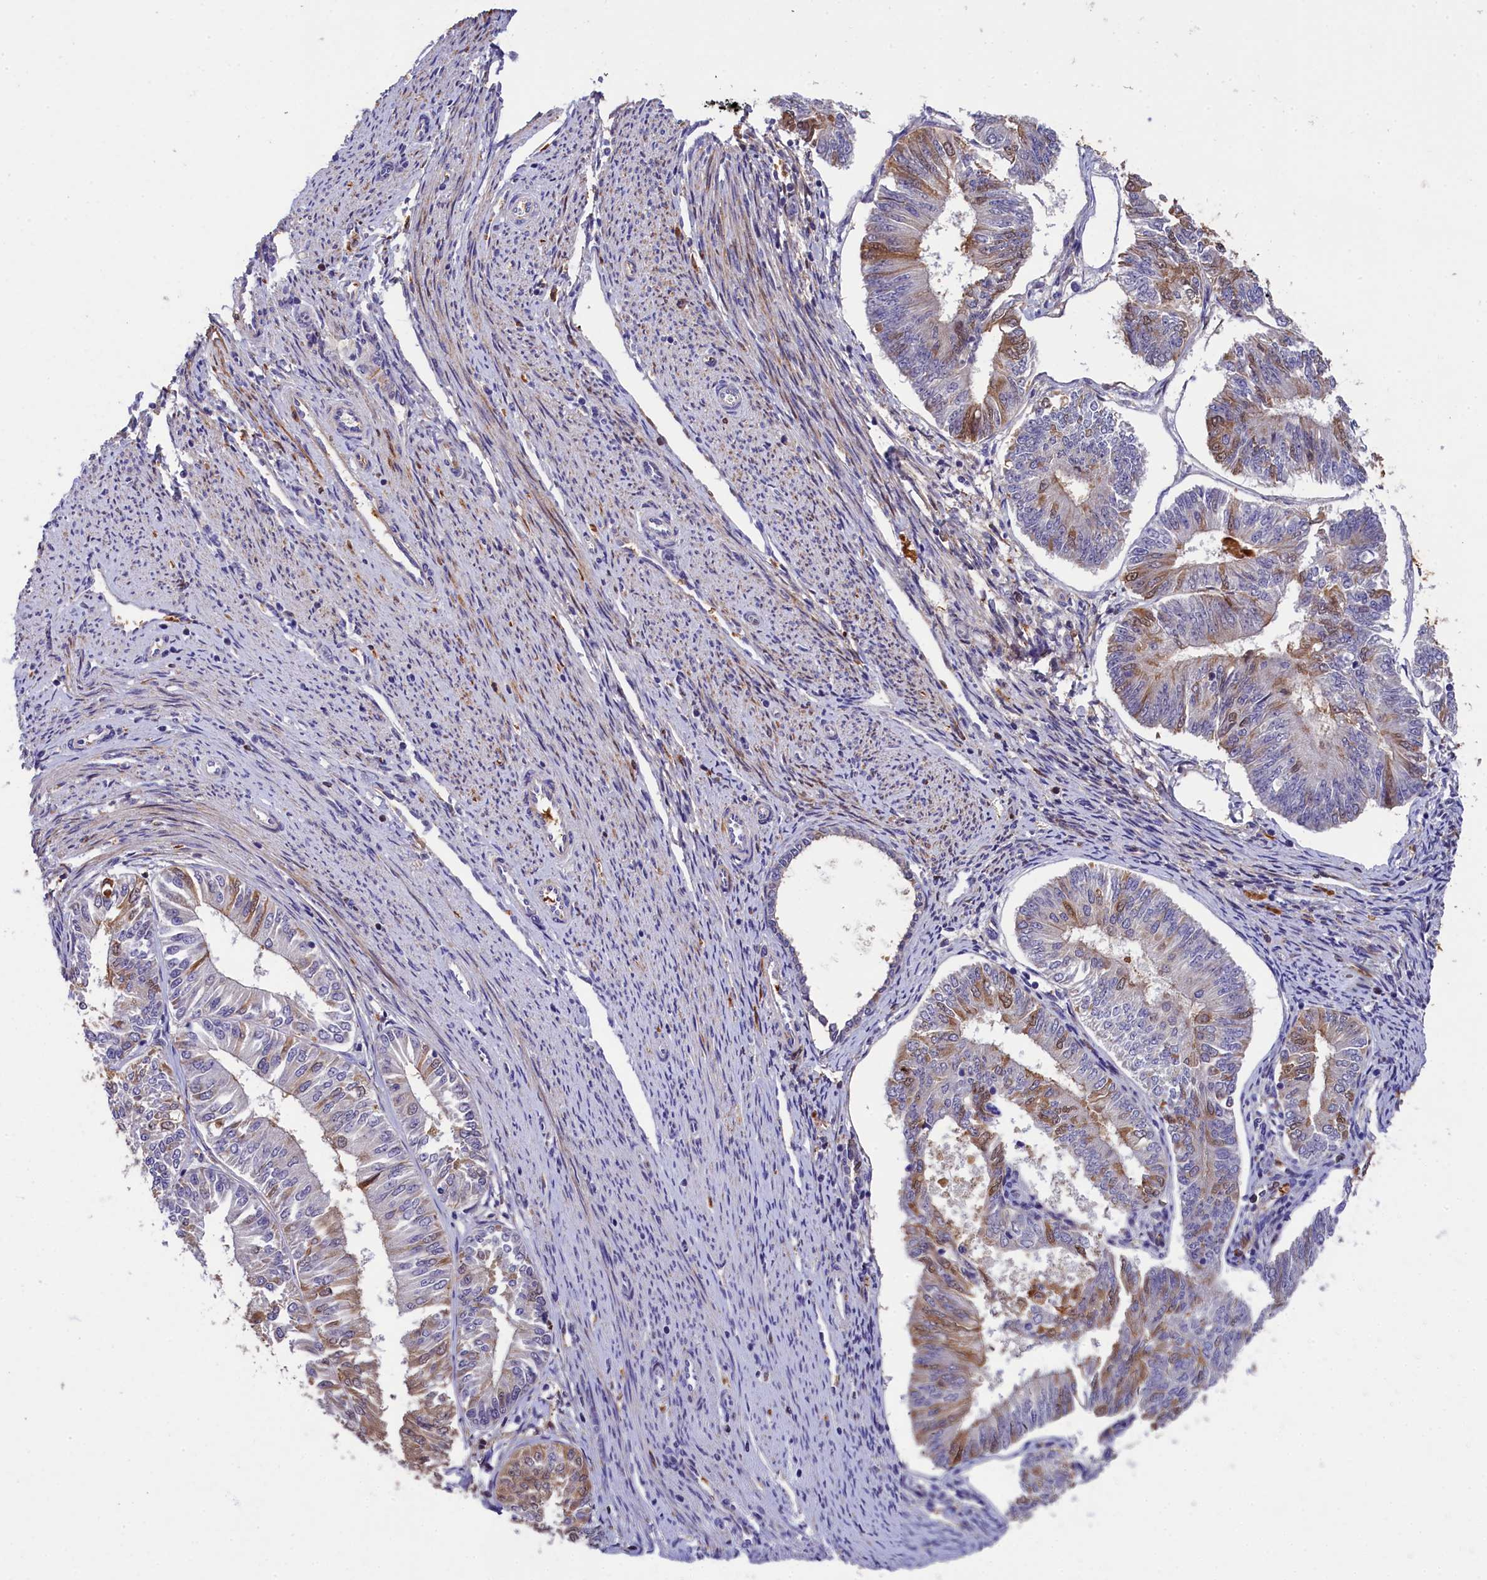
{"staining": {"intensity": "moderate", "quantity": "<25%", "location": "cytoplasmic/membranous"}, "tissue": "endometrial cancer", "cell_type": "Tumor cells", "image_type": "cancer", "snomed": [{"axis": "morphology", "description": "Adenocarcinoma, NOS"}, {"axis": "topography", "description": "Endometrium"}], "caption": "Endometrial cancer stained with DAB immunohistochemistry (IHC) shows low levels of moderate cytoplasmic/membranous positivity in about <25% of tumor cells. The staining was performed using DAB (3,3'-diaminobenzidine) to visualize the protein expression in brown, while the nuclei were stained in blue with hematoxylin (Magnification: 20x).", "gene": "PHAF1", "patient": {"sex": "female", "age": 58}}